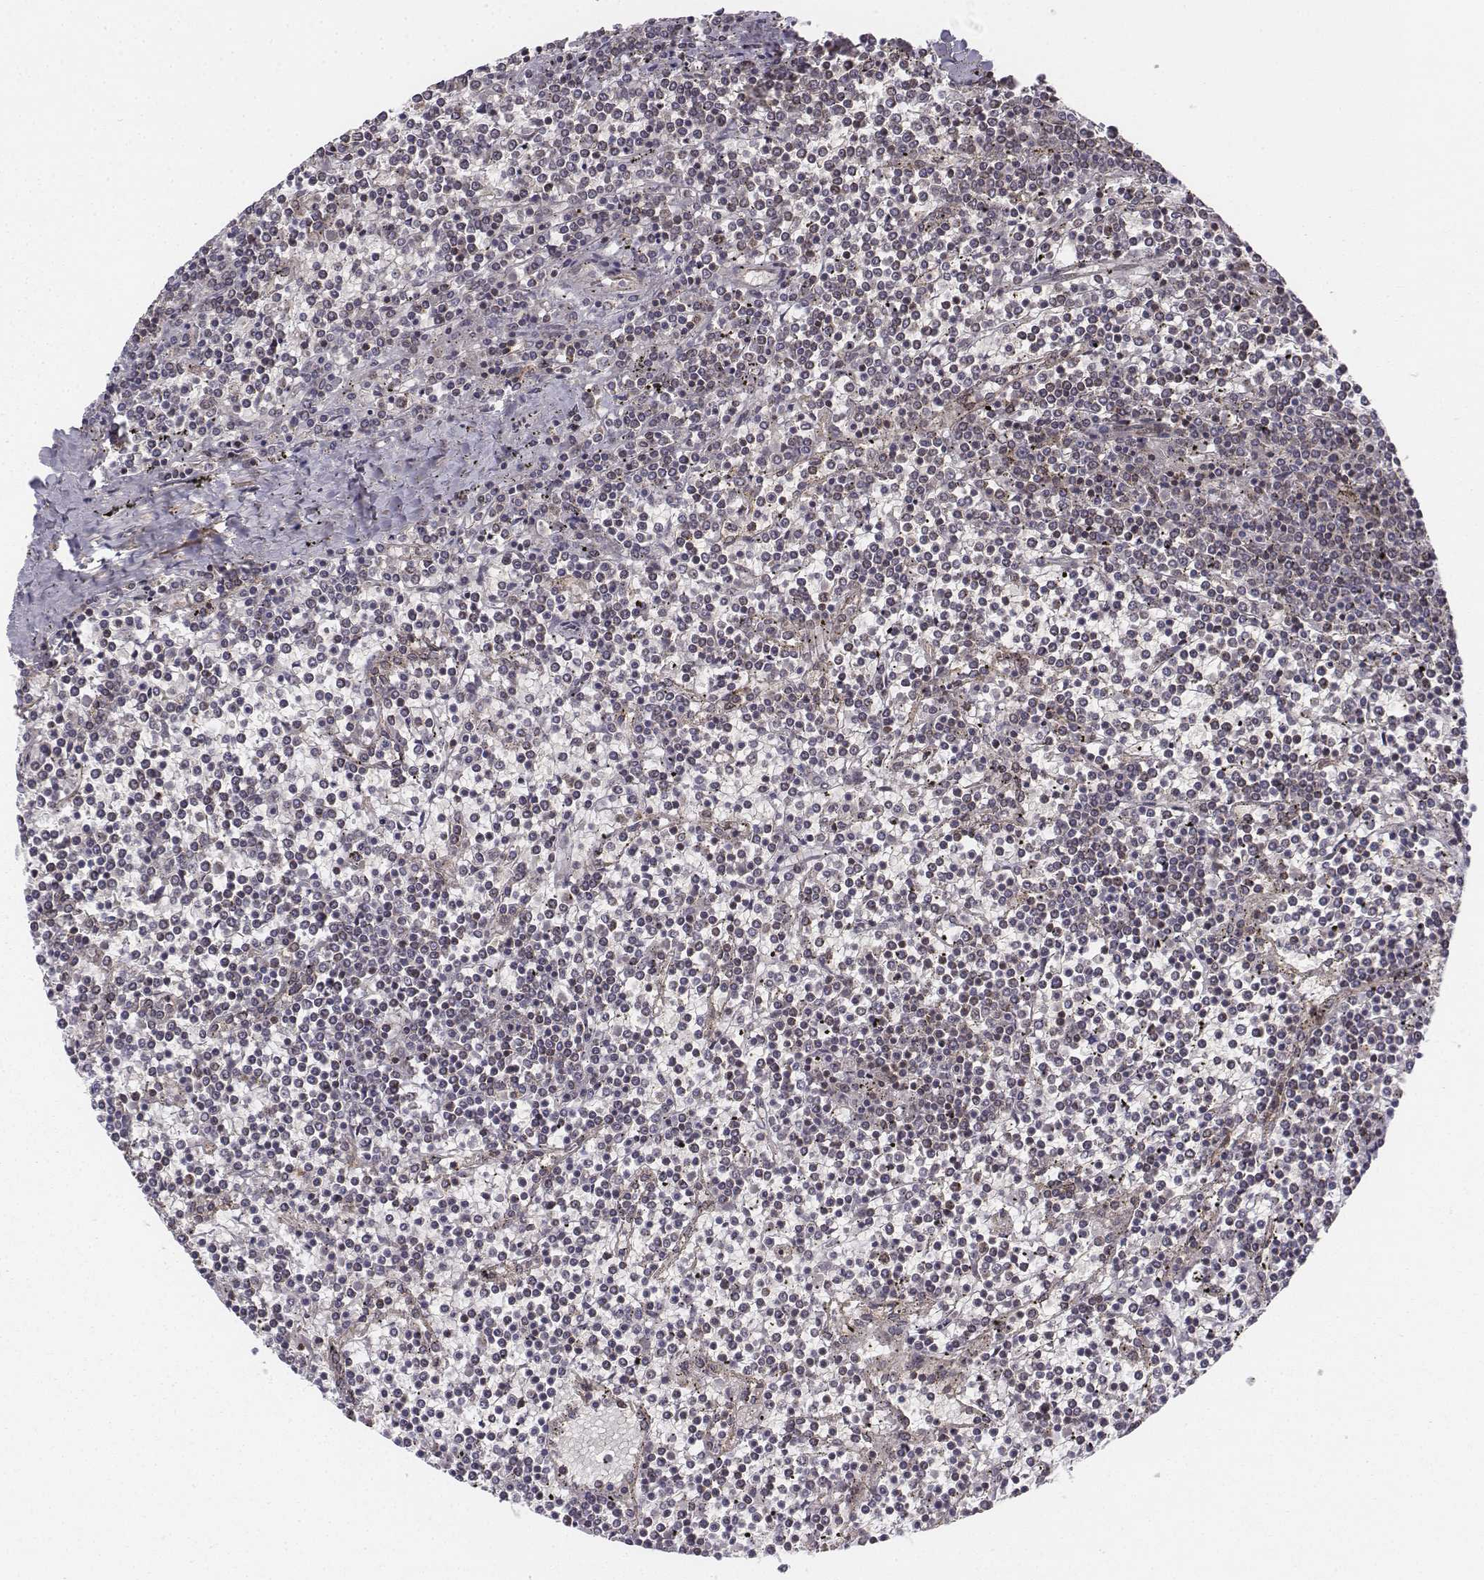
{"staining": {"intensity": "negative", "quantity": "none", "location": "none"}, "tissue": "lymphoma", "cell_type": "Tumor cells", "image_type": "cancer", "snomed": [{"axis": "morphology", "description": "Malignant lymphoma, non-Hodgkin's type, Low grade"}, {"axis": "topography", "description": "Spleen"}], "caption": "The histopathology image reveals no staining of tumor cells in lymphoma. The staining was performed using DAB to visualize the protein expression in brown, while the nuclei were stained in blue with hematoxylin (Magnification: 20x).", "gene": "ZFYVE19", "patient": {"sex": "female", "age": 19}}